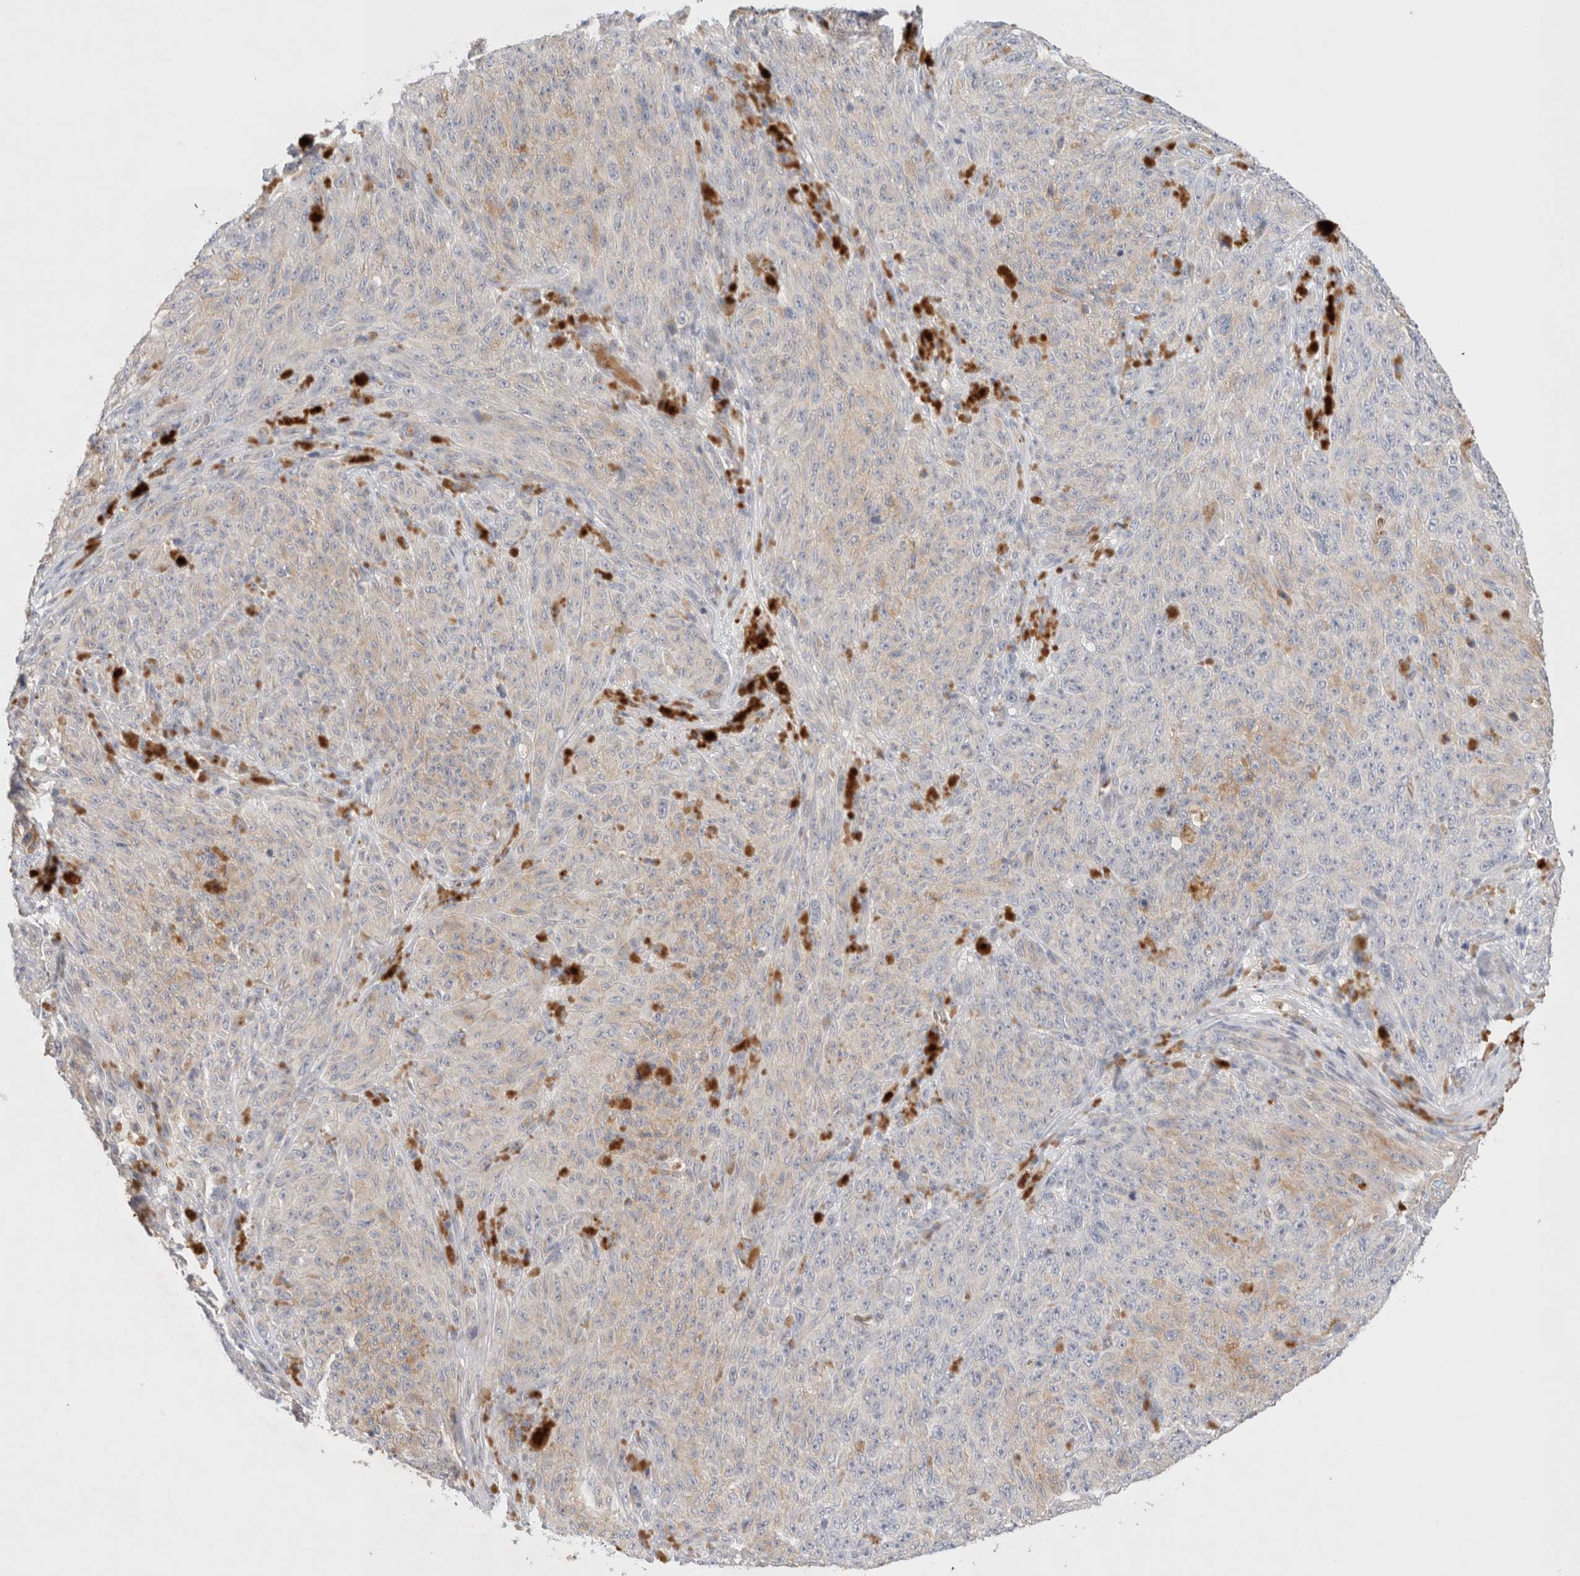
{"staining": {"intensity": "weak", "quantity": "<25%", "location": "cytoplasmic/membranous"}, "tissue": "melanoma", "cell_type": "Tumor cells", "image_type": "cancer", "snomed": [{"axis": "morphology", "description": "Malignant melanoma, NOS"}, {"axis": "topography", "description": "Skin"}], "caption": "There is no significant positivity in tumor cells of melanoma. (Brightfield microscopy of DAB immunohistochemistry at high magnification).", "gene": "MST1", "patient": {"sex": "female", "age": 82}}